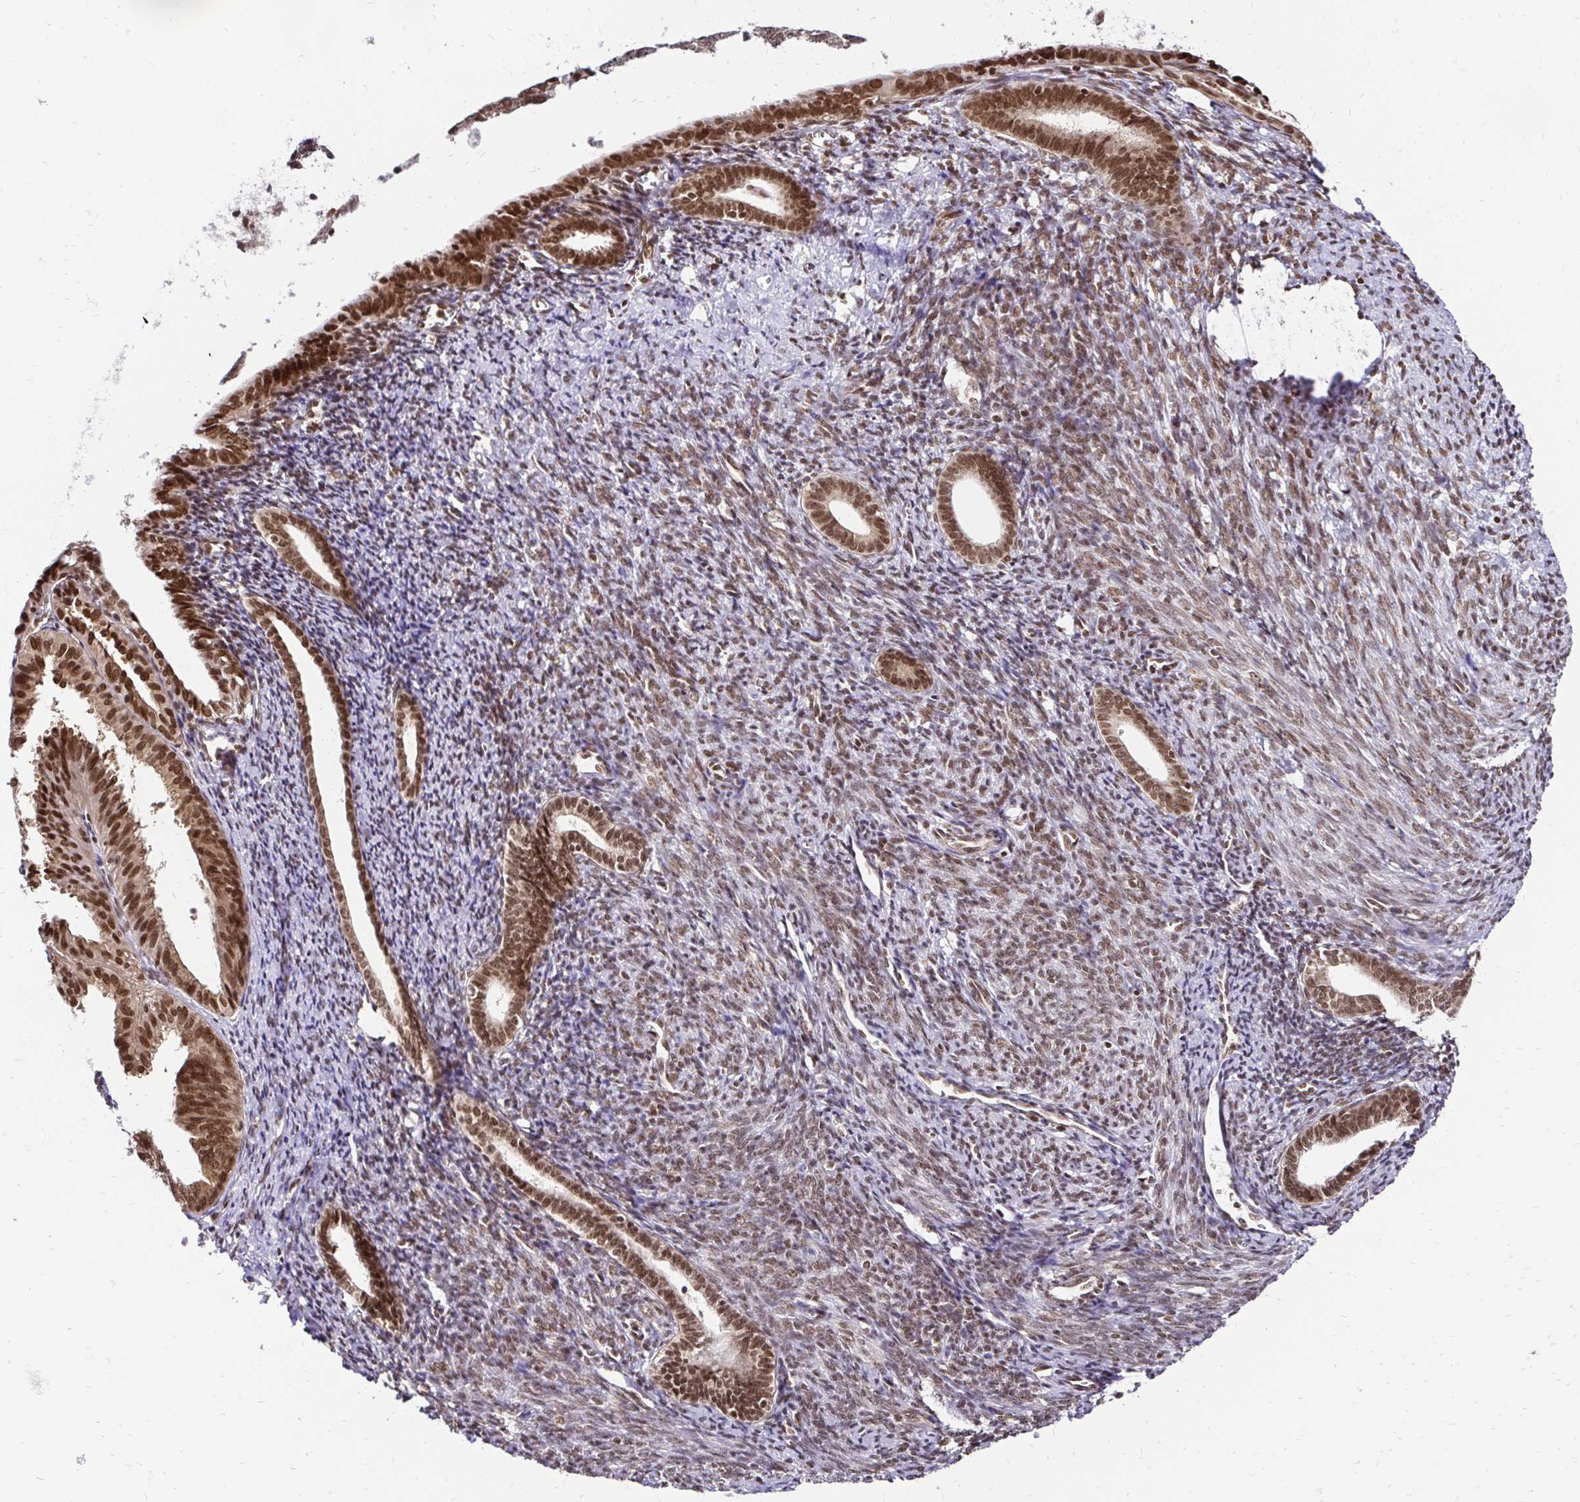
{"staining": {"intensity": "moderate", "quantity": ">75%", "location": "nuclear"}, "tissue": "endometrial cancer", "cell_type": "Tumor cells", "image_type": "cancer", "snomed": [{"axis": "morphology", "description": "Adenocarcinoma, NOS"}, {"axis": "topography", "description": "Endometrium"}], "caption": "Moderate nuclear positivity for a protein is appreciated in approximately >75% of tumor cells of adenocarcinoma (endometrial) using immunohistochemistry (IHC).", "gene": "GLYR1", "patient": {"sex": "female", "age": 56}}